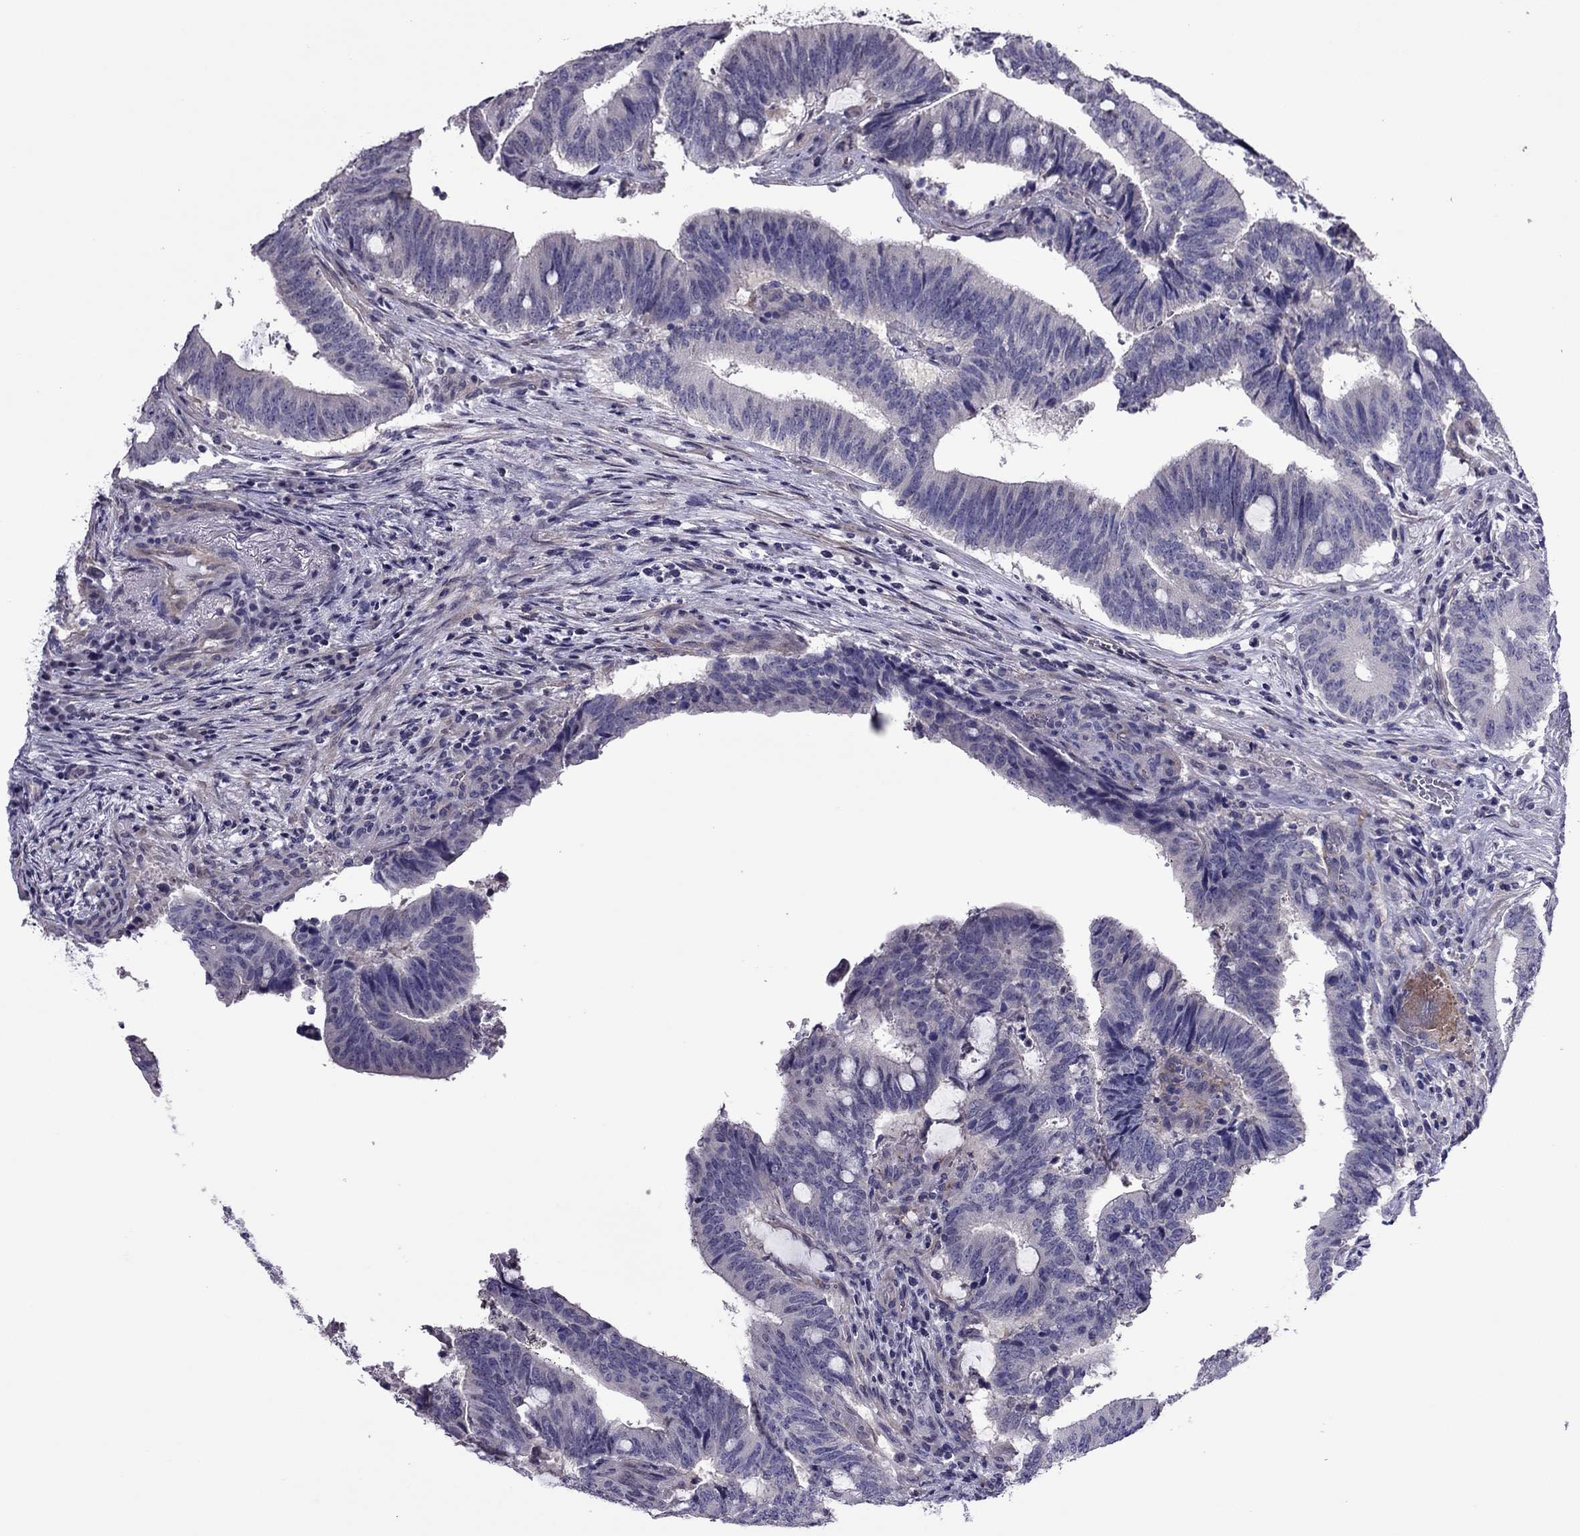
{"staining": {"intensity": "negative", "quantity": "none", "location": "none"}, "tissue": "colorectal cancer", "cell_type": "Tumor cells", "image_type": "cancer", "snomed": [{"axis": "morphology", "description": "Adenocarcinoma, NOS"}, {"axis": "topography", "description": "Colon"}], "caption": "Immunohistochemical staining of colorectal adenocarcinoma displays no significant positivity in tumor cells. (Brightfield microscopy of DAB (3,3'-diaminobenzidine) immunohistochemistry at high magnification).", "gene": "SLC16A8", "patient": {"sex": "female", "age": 43}}